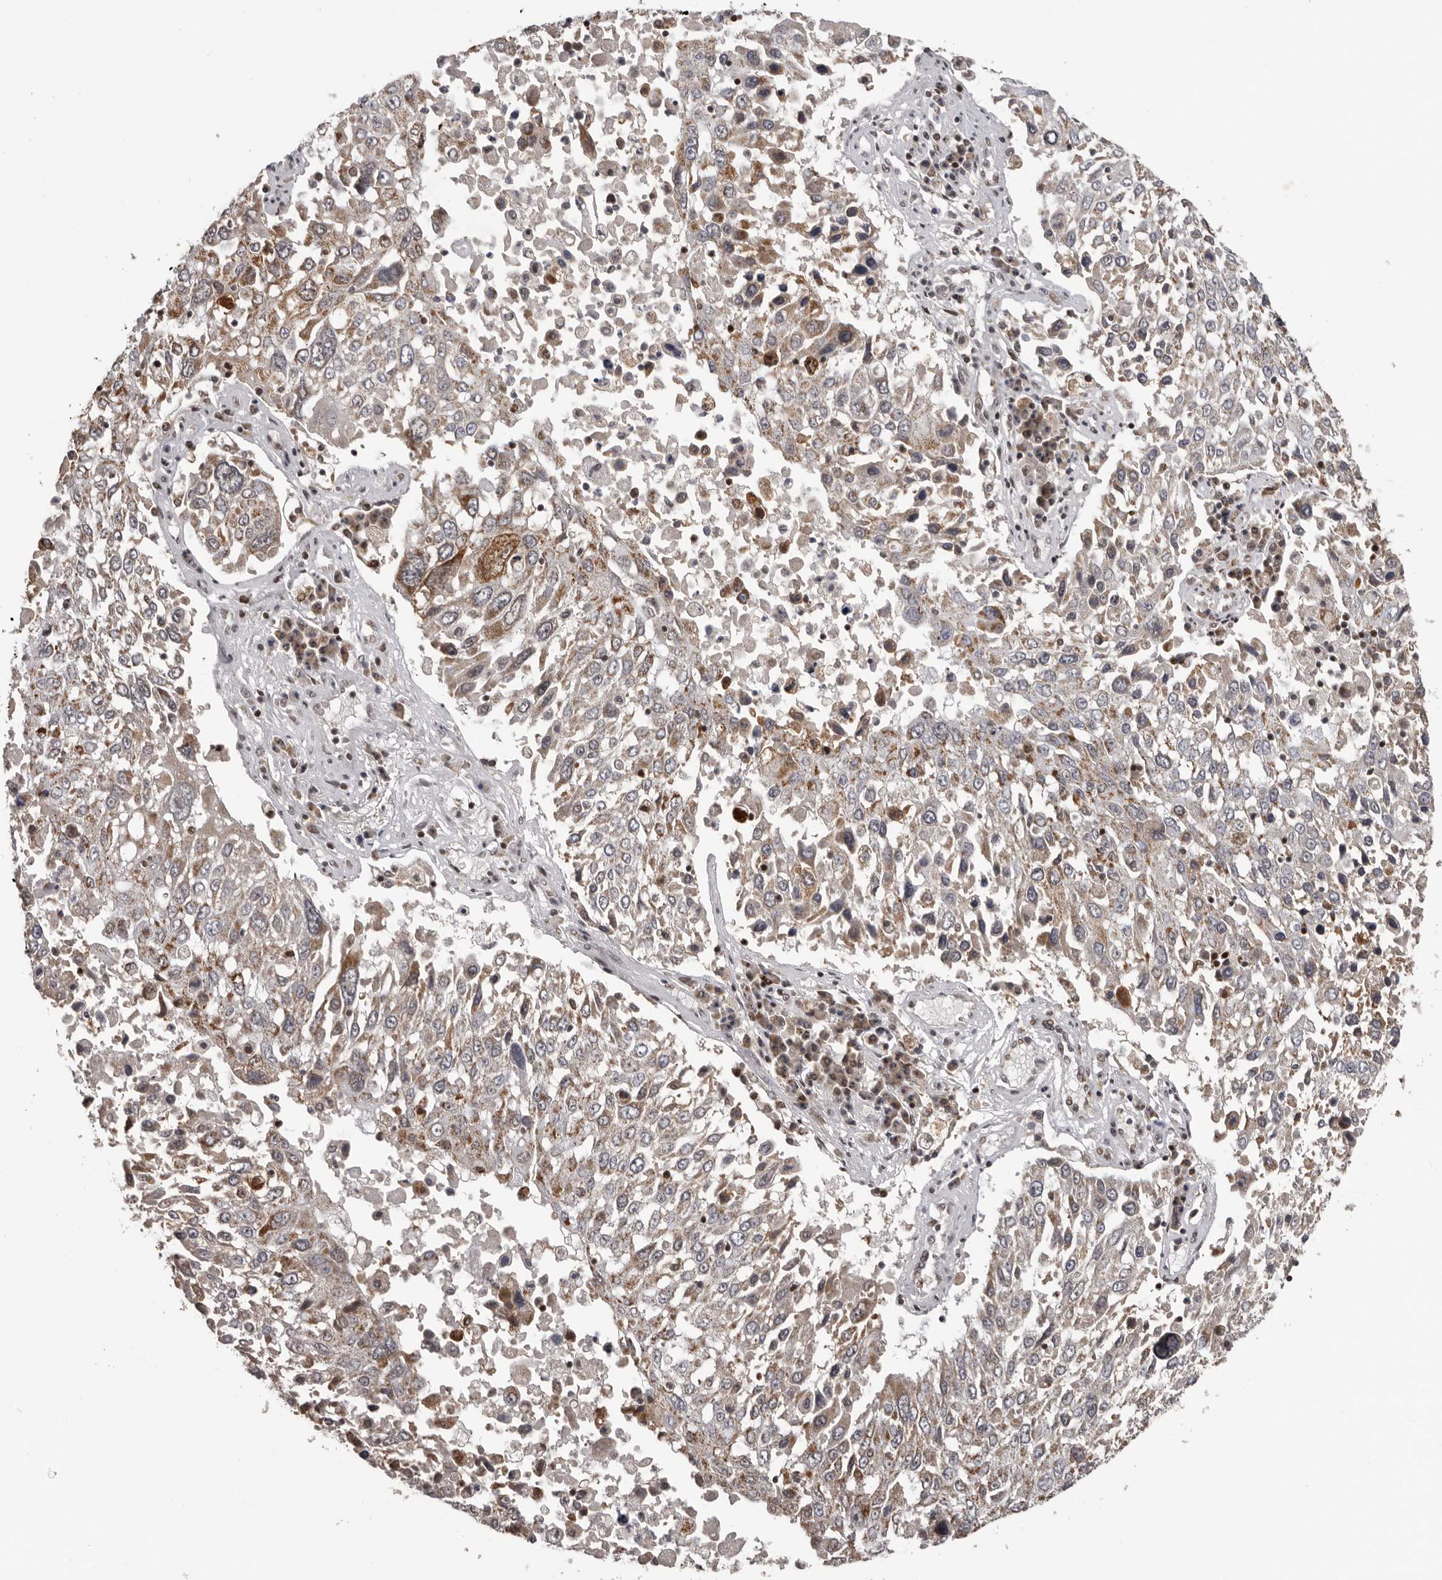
{"staining": {"intensity": "moderate", "quantity": "<25%", "location": "cytoplasmic/membranous"}, "tissue": "lung cancer", "cell_type": "Tumor cells", "image_type": "cancer", "snomed": [{"axis": "morphology", "description": "Squamous cell carcinoma, NOS"}, {"axis": "topography", "description": "Lung"}], "caption": "Human lung cancer stained with a protein marker demonstrates moderate staining in tumor cells.", "gene": "C17orf99", "patient": {"sex": "male", "age": 65}}